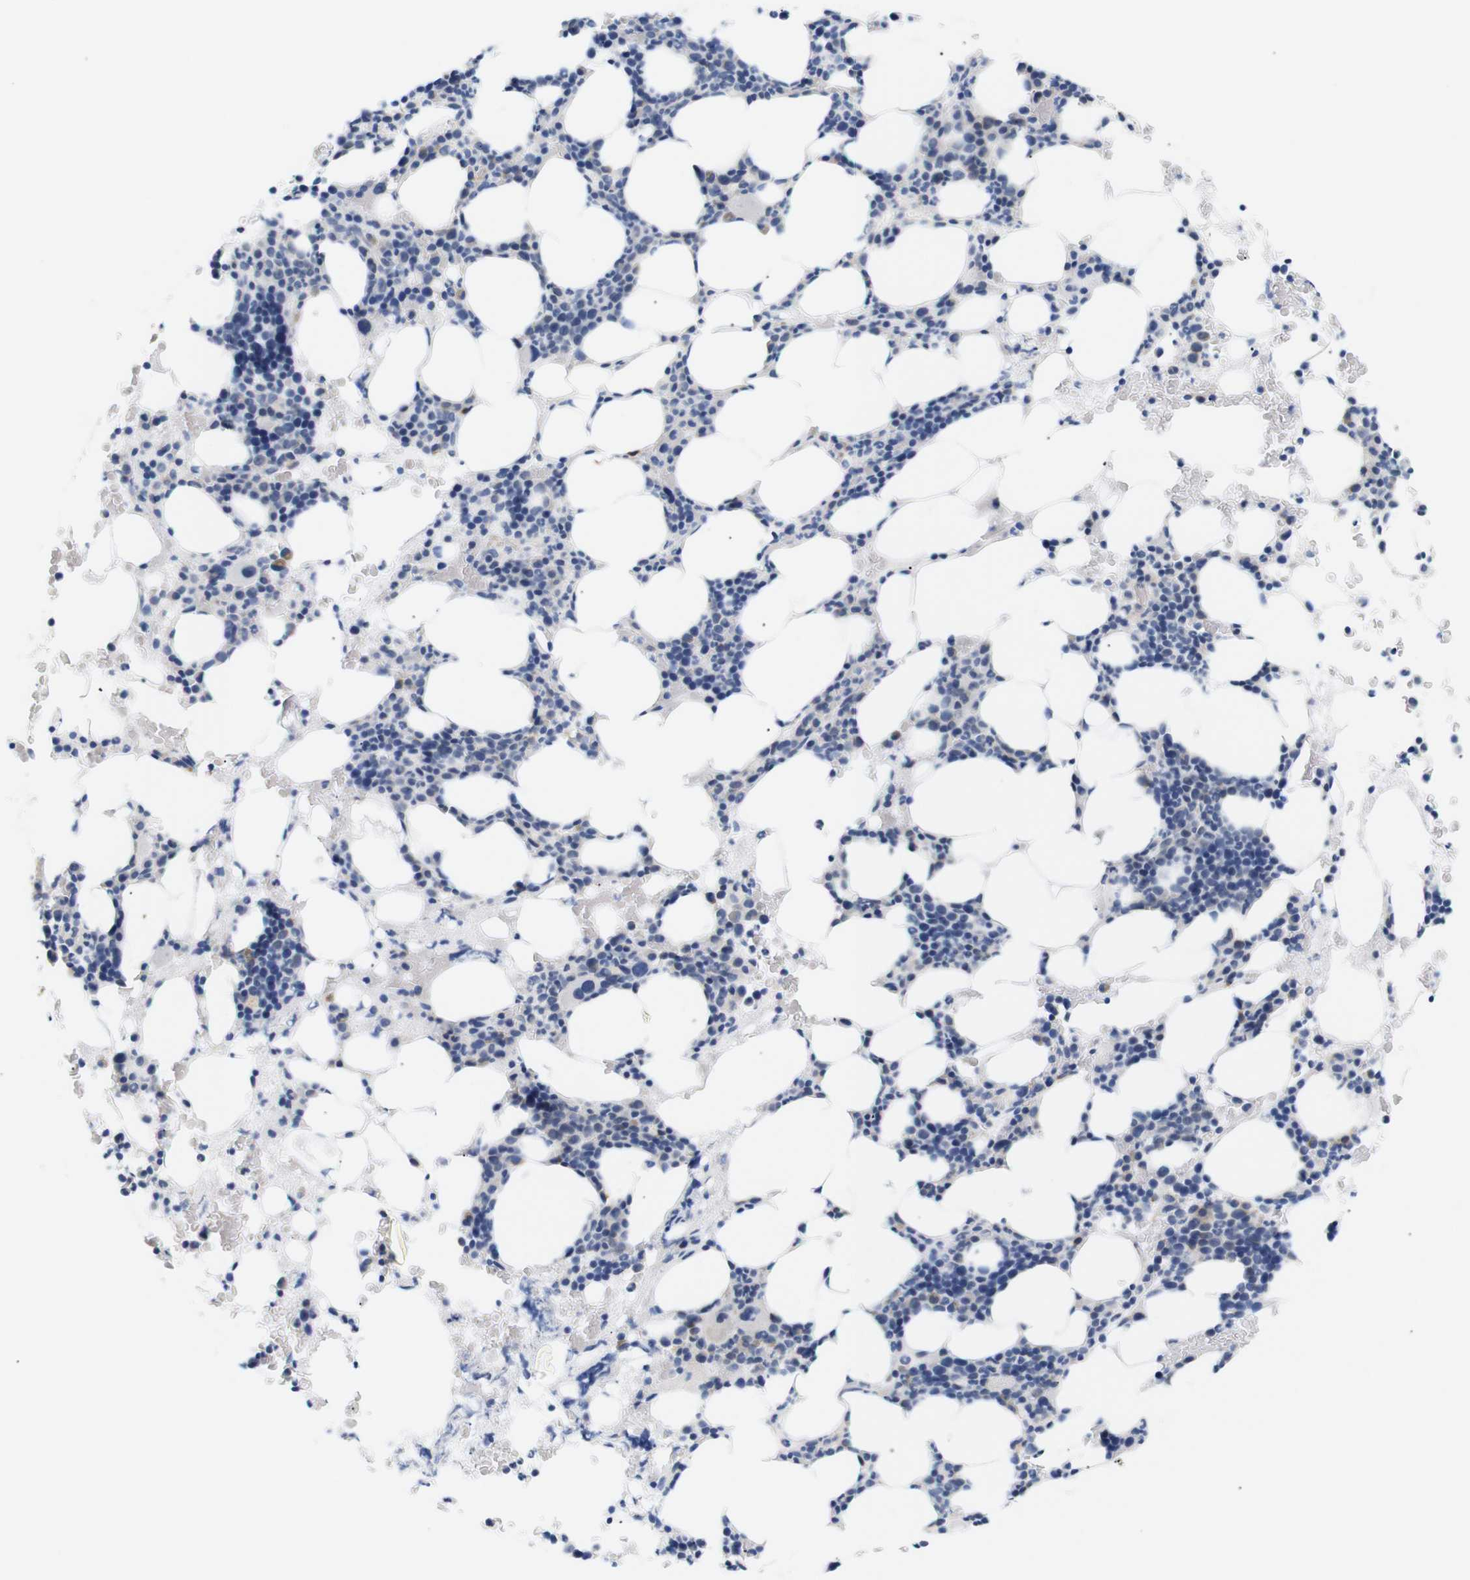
{"staining": {"intensity": "negative", "quantity": "none", "location": "none"}, "tissue": "bone marrow", "cell_type": "Hematopoietic cells", "image_type": "normal", "snomed": [{"axis": "morphology", "description": "Normal tissue, NOS"}, {"axis": "morphology", "description": "Inflammation, NOS"}, {"axis": "topography", "description": "Bone marrow"}], "caption": "Immunohistochemistry image of unremarkable bone marrow stained for a protein (brown), which shows no staining in hematopoietic cells.", "gene": "STMN3", "patient": {"sex": "female", "age": 84}}